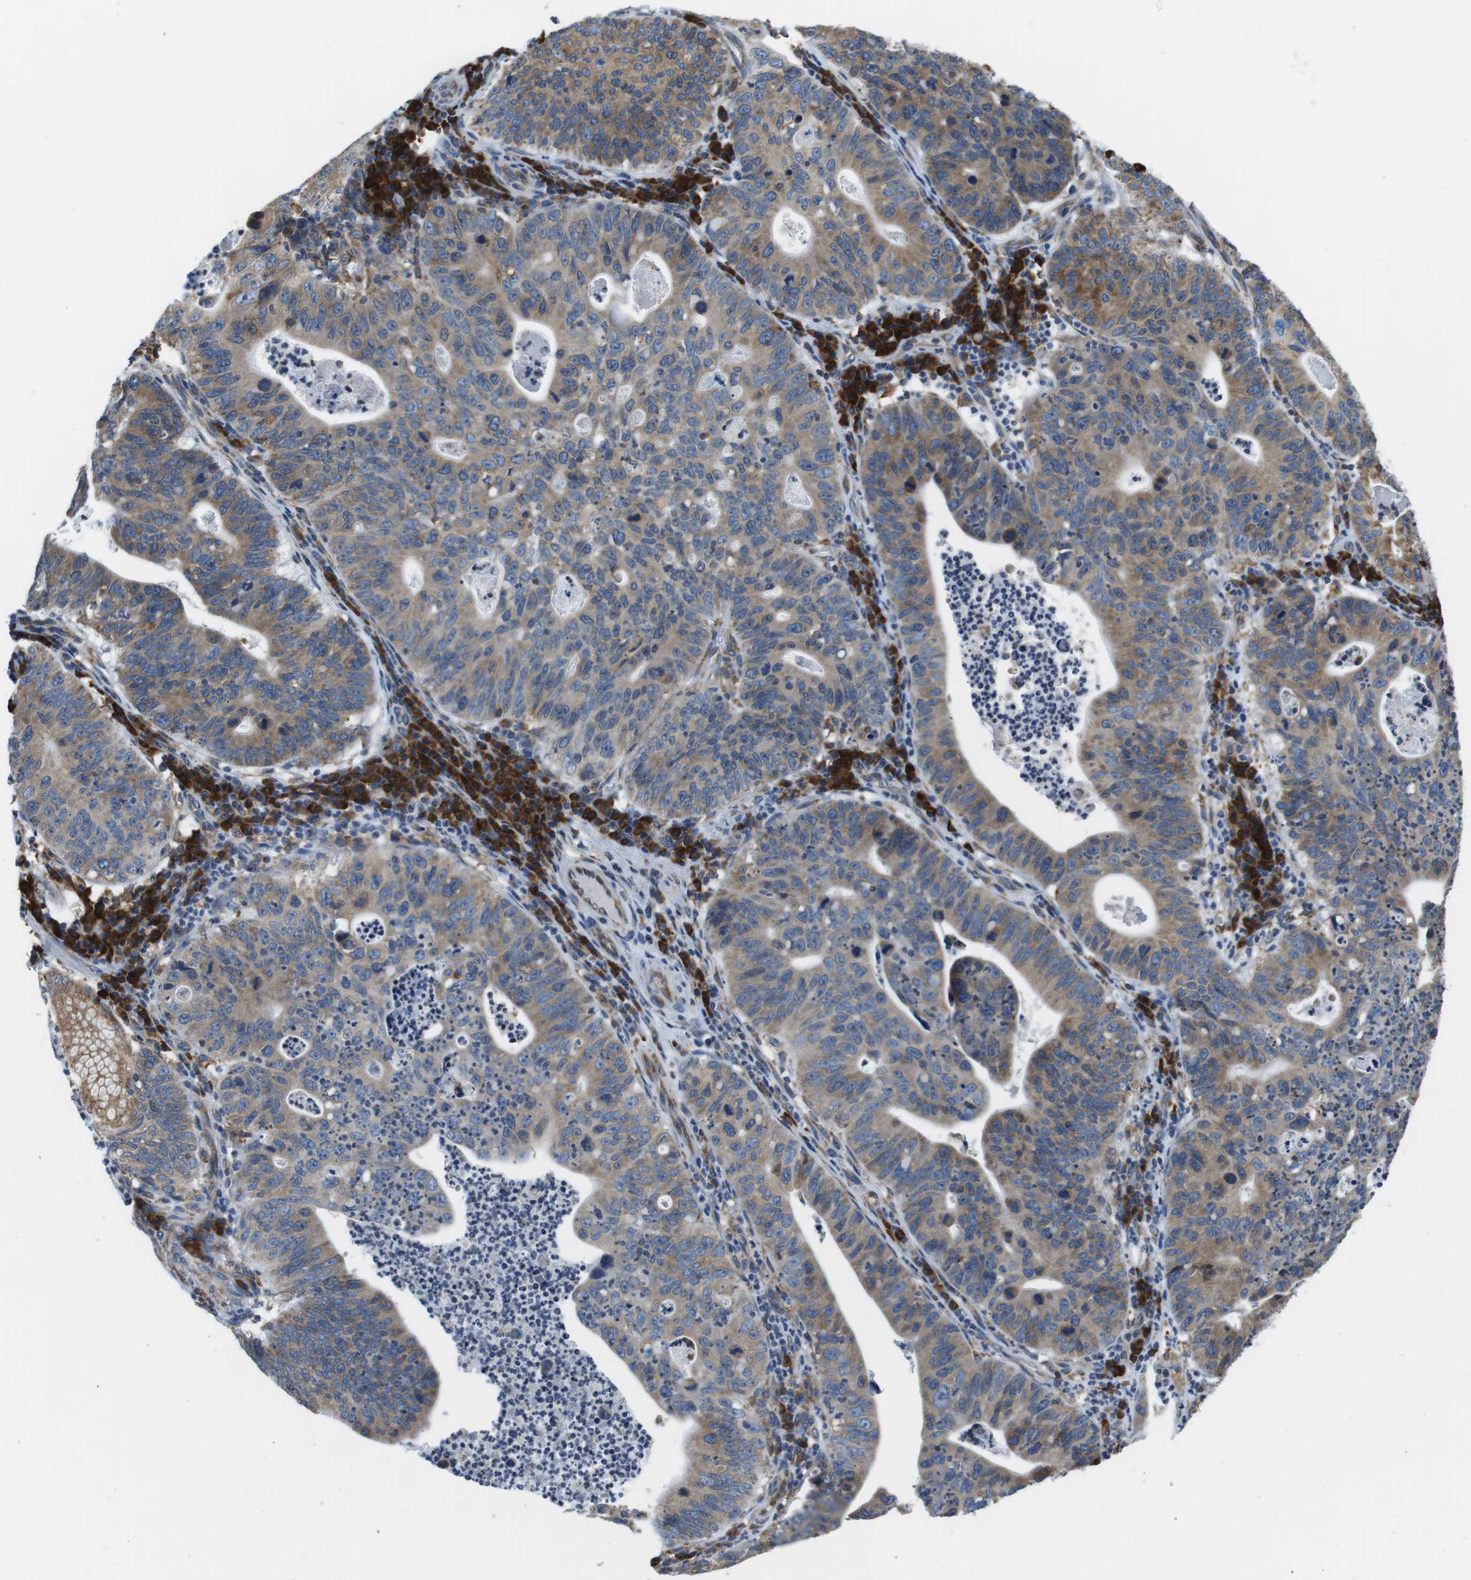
{"staining": {"intensity": "moderate", "quantity": ">75%", "location": "cytoplasmic/membranous"}, "tissue": "stomach cancer", "cell_type": "Tumor cells", "image_type": "cancer", "snomed": [{"axis": "morphology", "description": "Adenocarcinoma, NOS"}, {"axis": "topography", "description": "Stomach"}], "caption": "Immunohistochemical staining of stomach cancer (adenocarcinoma) shows medium levels of moderate cytoplasmic/membranous positivity in about >75% of tumor cells.", "gene": "UGGT1", "patient": {"sex": "male", "age": 59}}